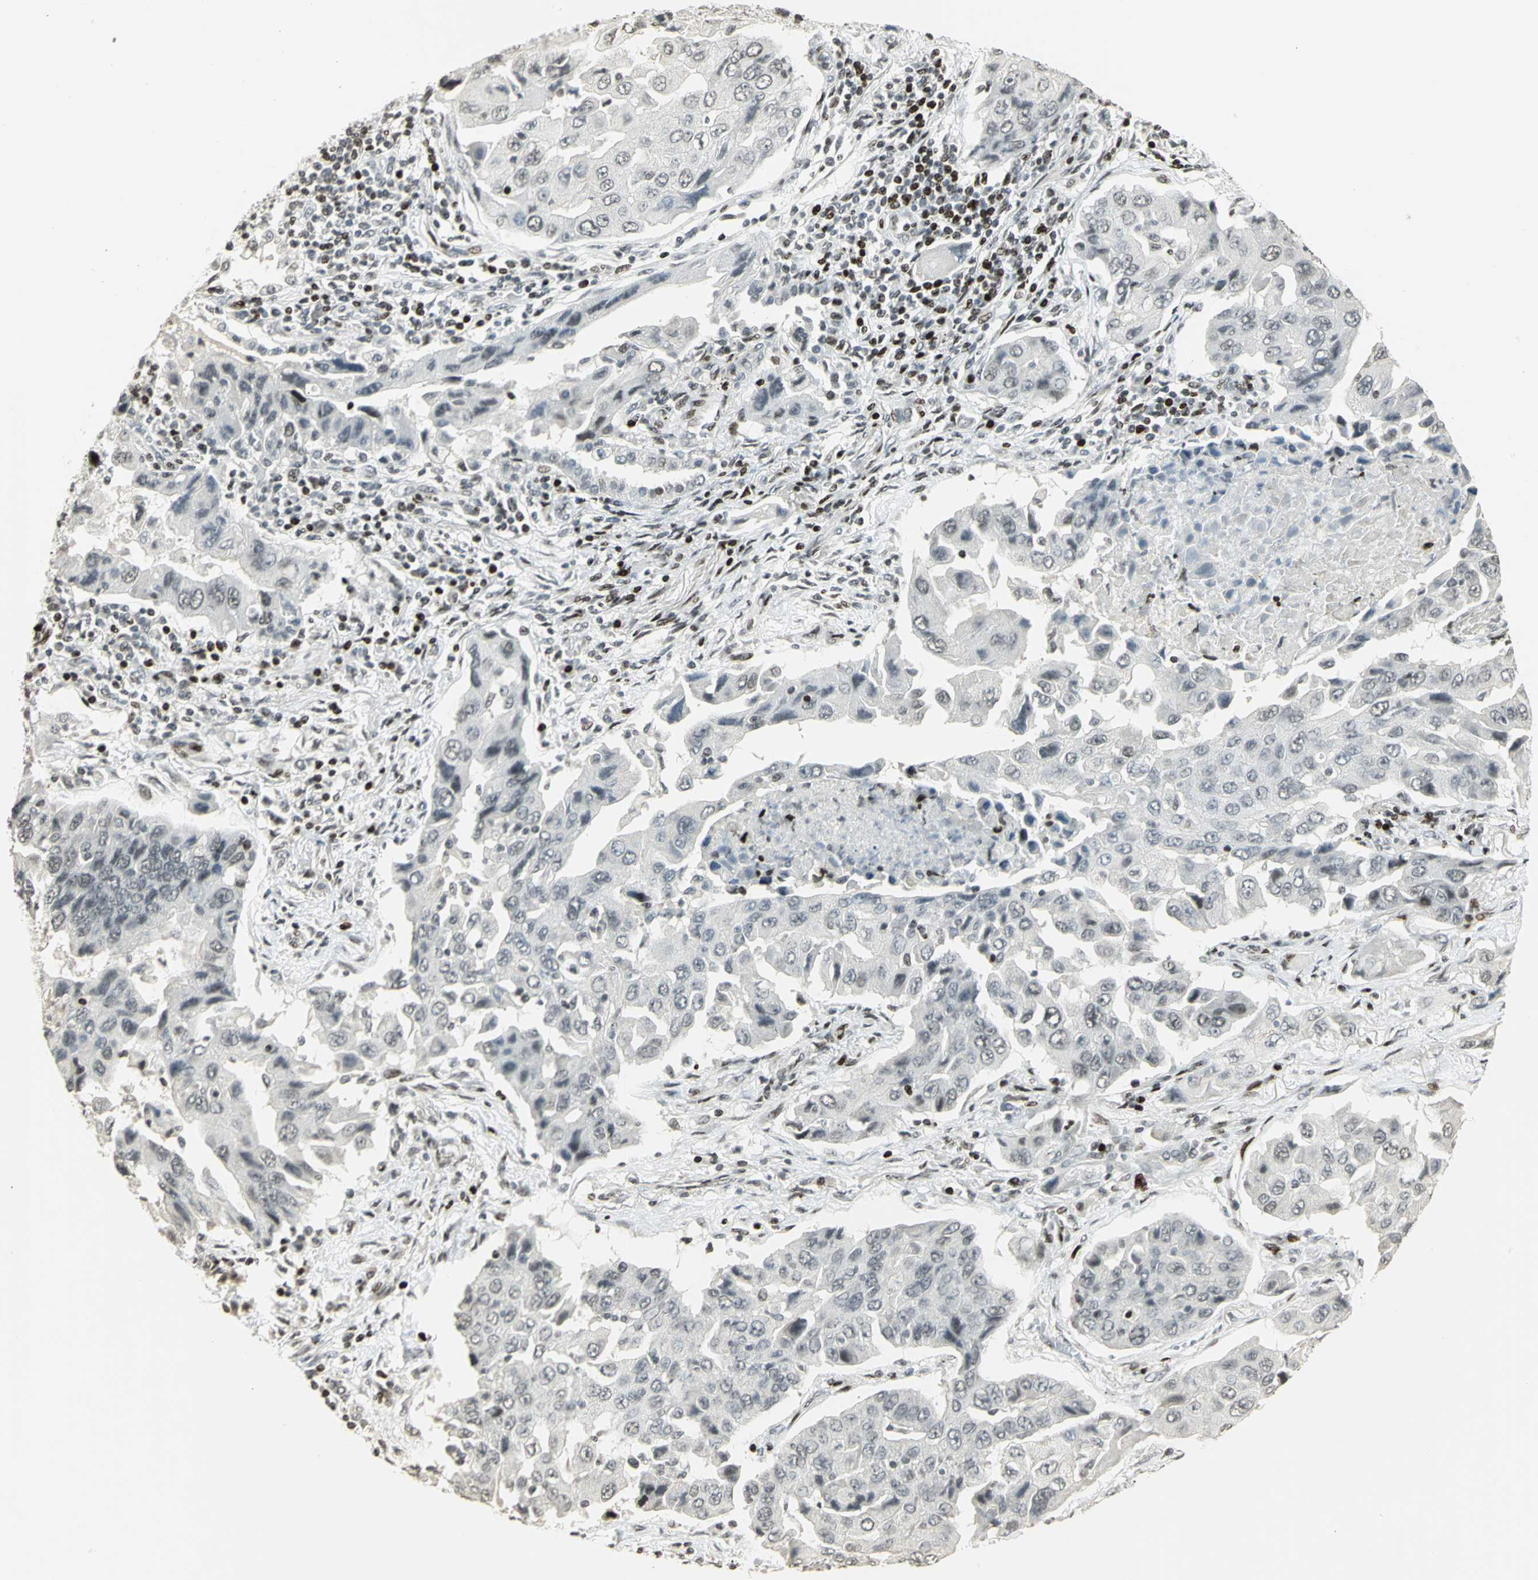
{"staining": {"intensity": "weak", "quantity": "<25%", "location": "nuclear"}, "tissue": "lung cancer", "cell_type": "Tumor cells", "image_type": "cancer", "snomed": [{"axis": "morphology", "description": "Adenocarcinoma, NOS"}, {"axis": "topography", "description": "Lung"}], "caption": "Lung adenocarcinoma was stained to show a protein in brown. There is no significant expression in tumor cells.", "gene": "KDM1A", "patient": {"sex": "female", "age": 65}}